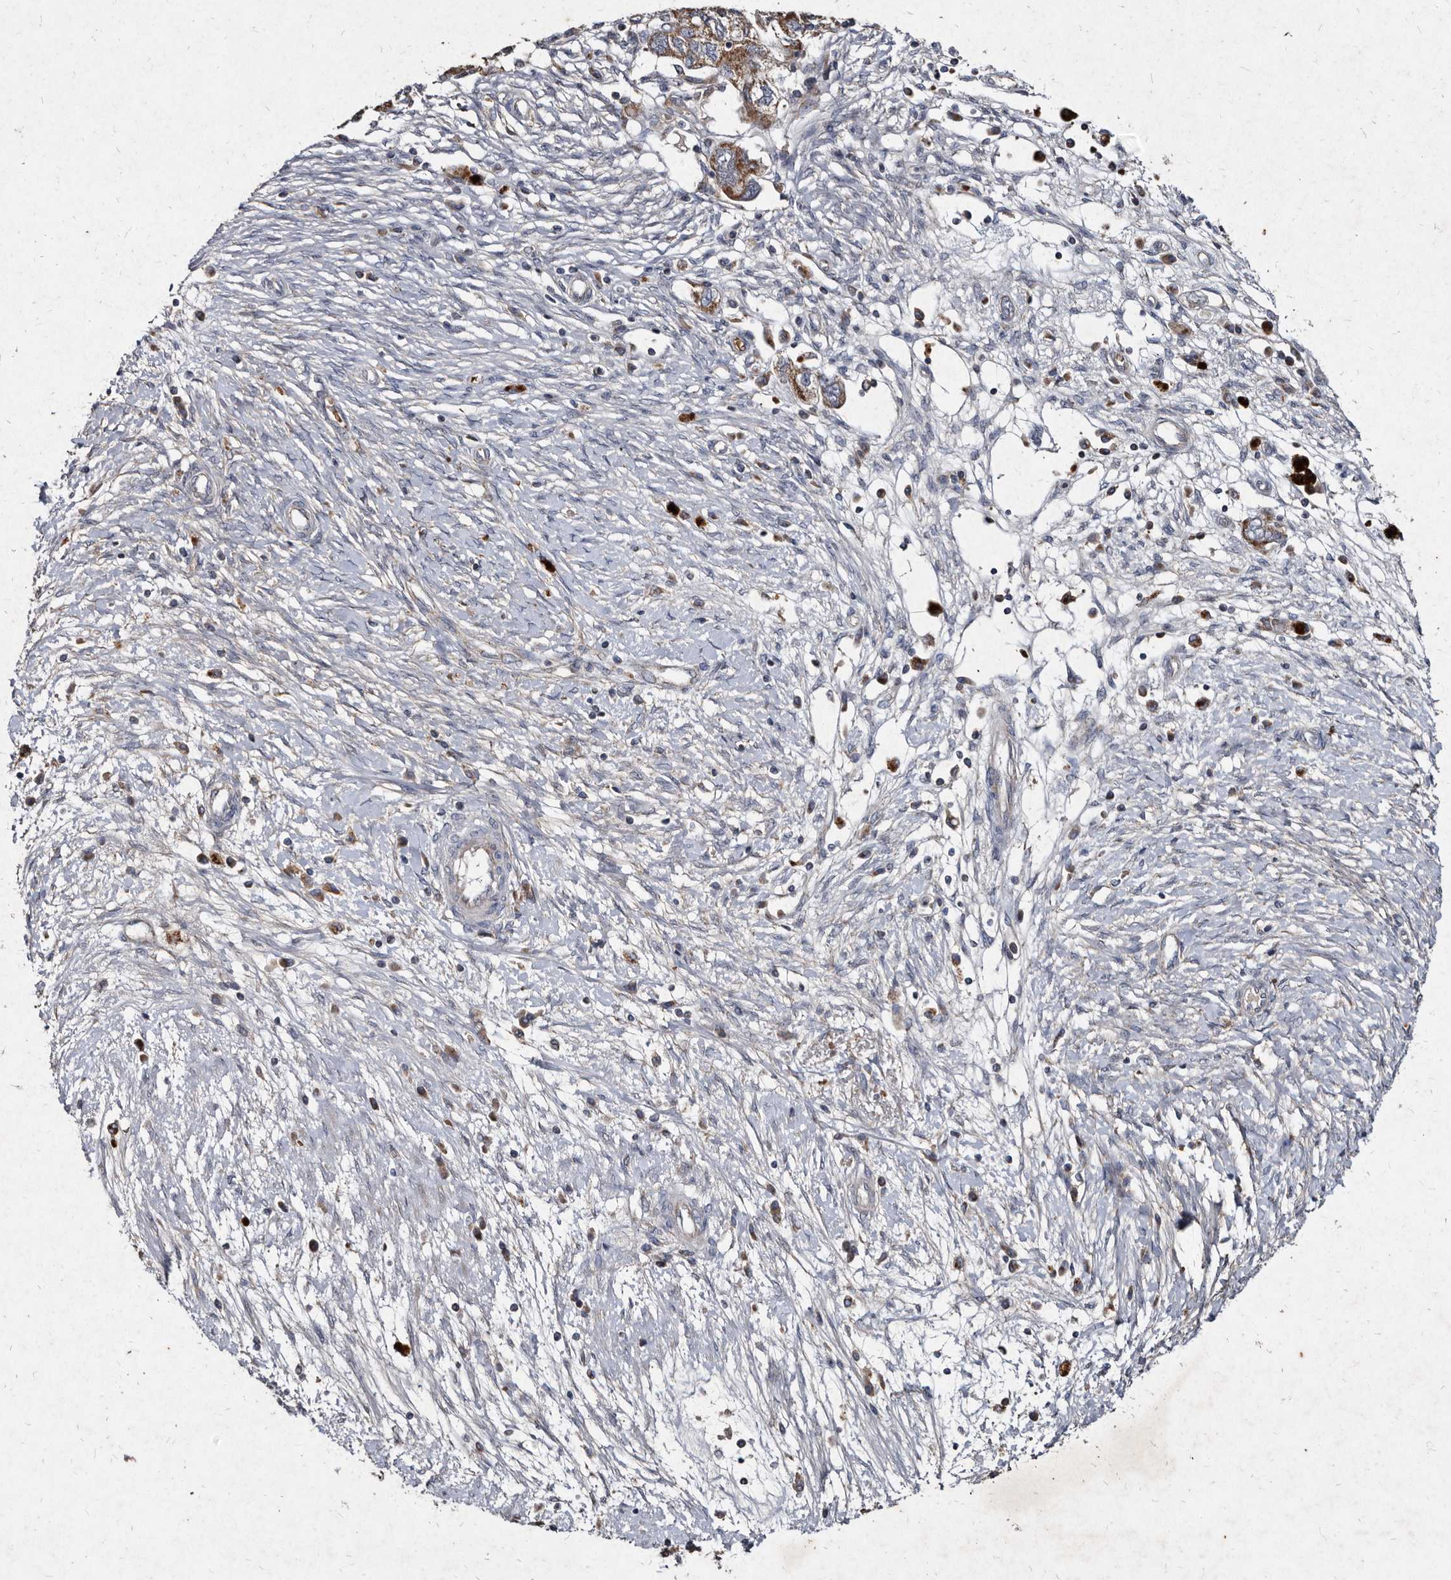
{"staining": {"intensity": "moderate", "quantity": ">75%", "location": "cytoplasmic/membranous"}, "tissue": "ovarian cancer", "cell_type": "Tumor cells", "image_type": "cancer", "snomed": [{"axis": "morphology", "description": "Carcinoma, NOS"}, {"axis": "morphology", "description": "Cystadenocarcinoma, serous, NOS"}, {"axis": "topography", "description": "Ovary"}], "caption": "IHC (DAB) staining of human ovarian cancer exhibits moderate cytoplasmic/membranous protein staining in about >75% of tumor cells.", "gene": "YPEL3", "patient": {"sex": "female", "age": 69}}